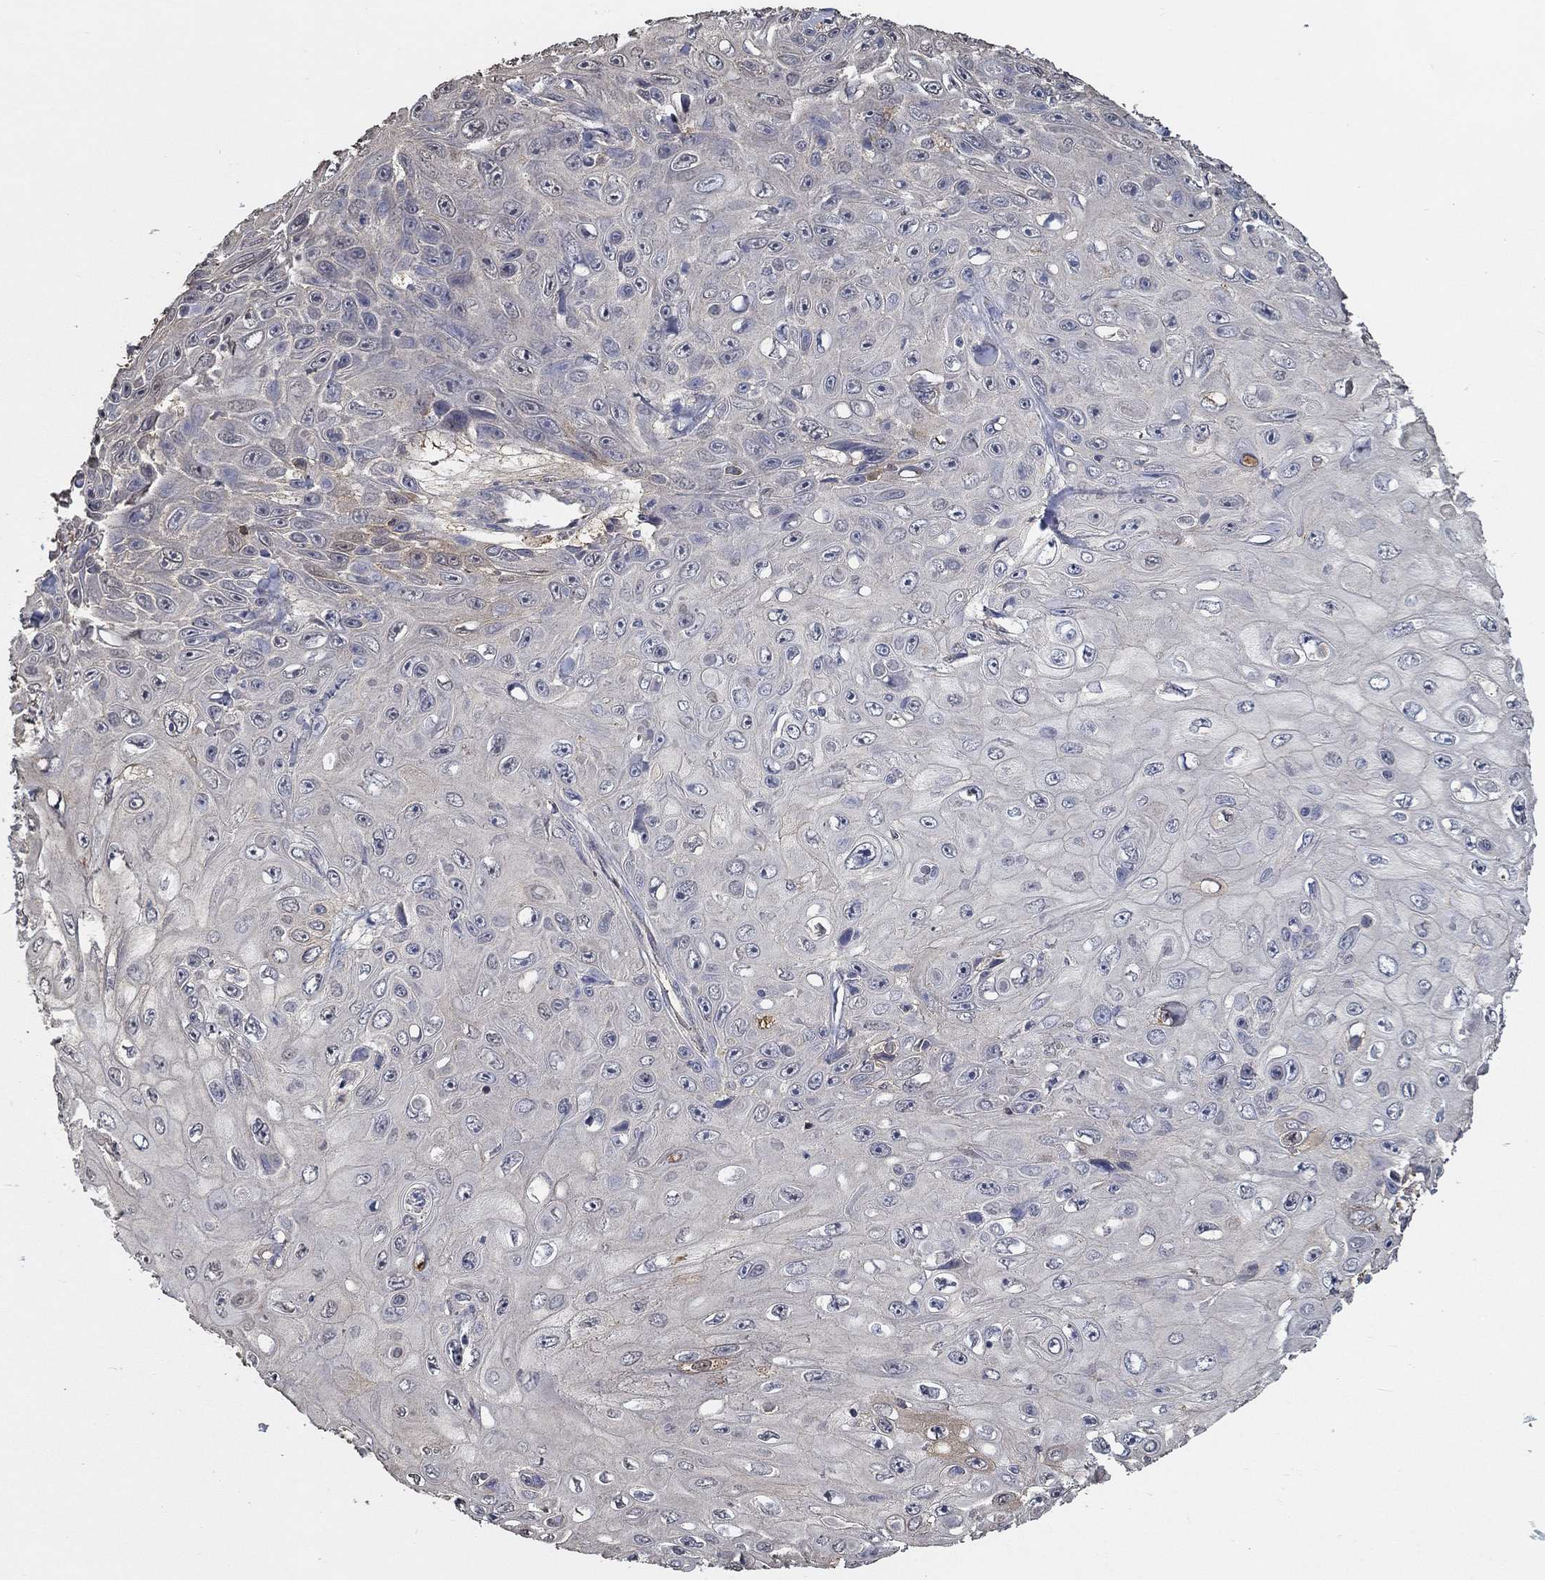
{"staining": {"intensity": "negative", "quantity": "none", "location": "none"}, "tissue": "skin cancer", "cell_type": "Tumor cells", "image_type": "cancer", "snomed": [{"axis": "morphology", "description": "Squamous cell carcinoma, NOS"}, {"axis": "topography", "description": "Skin"}], "caption": "Skin cancer stained for a protein using immunohistochemistry (IHC) demonstrates no expression tumor cells.", "gene": "IL10", "patient": {"sex": "male", "age": 82}}